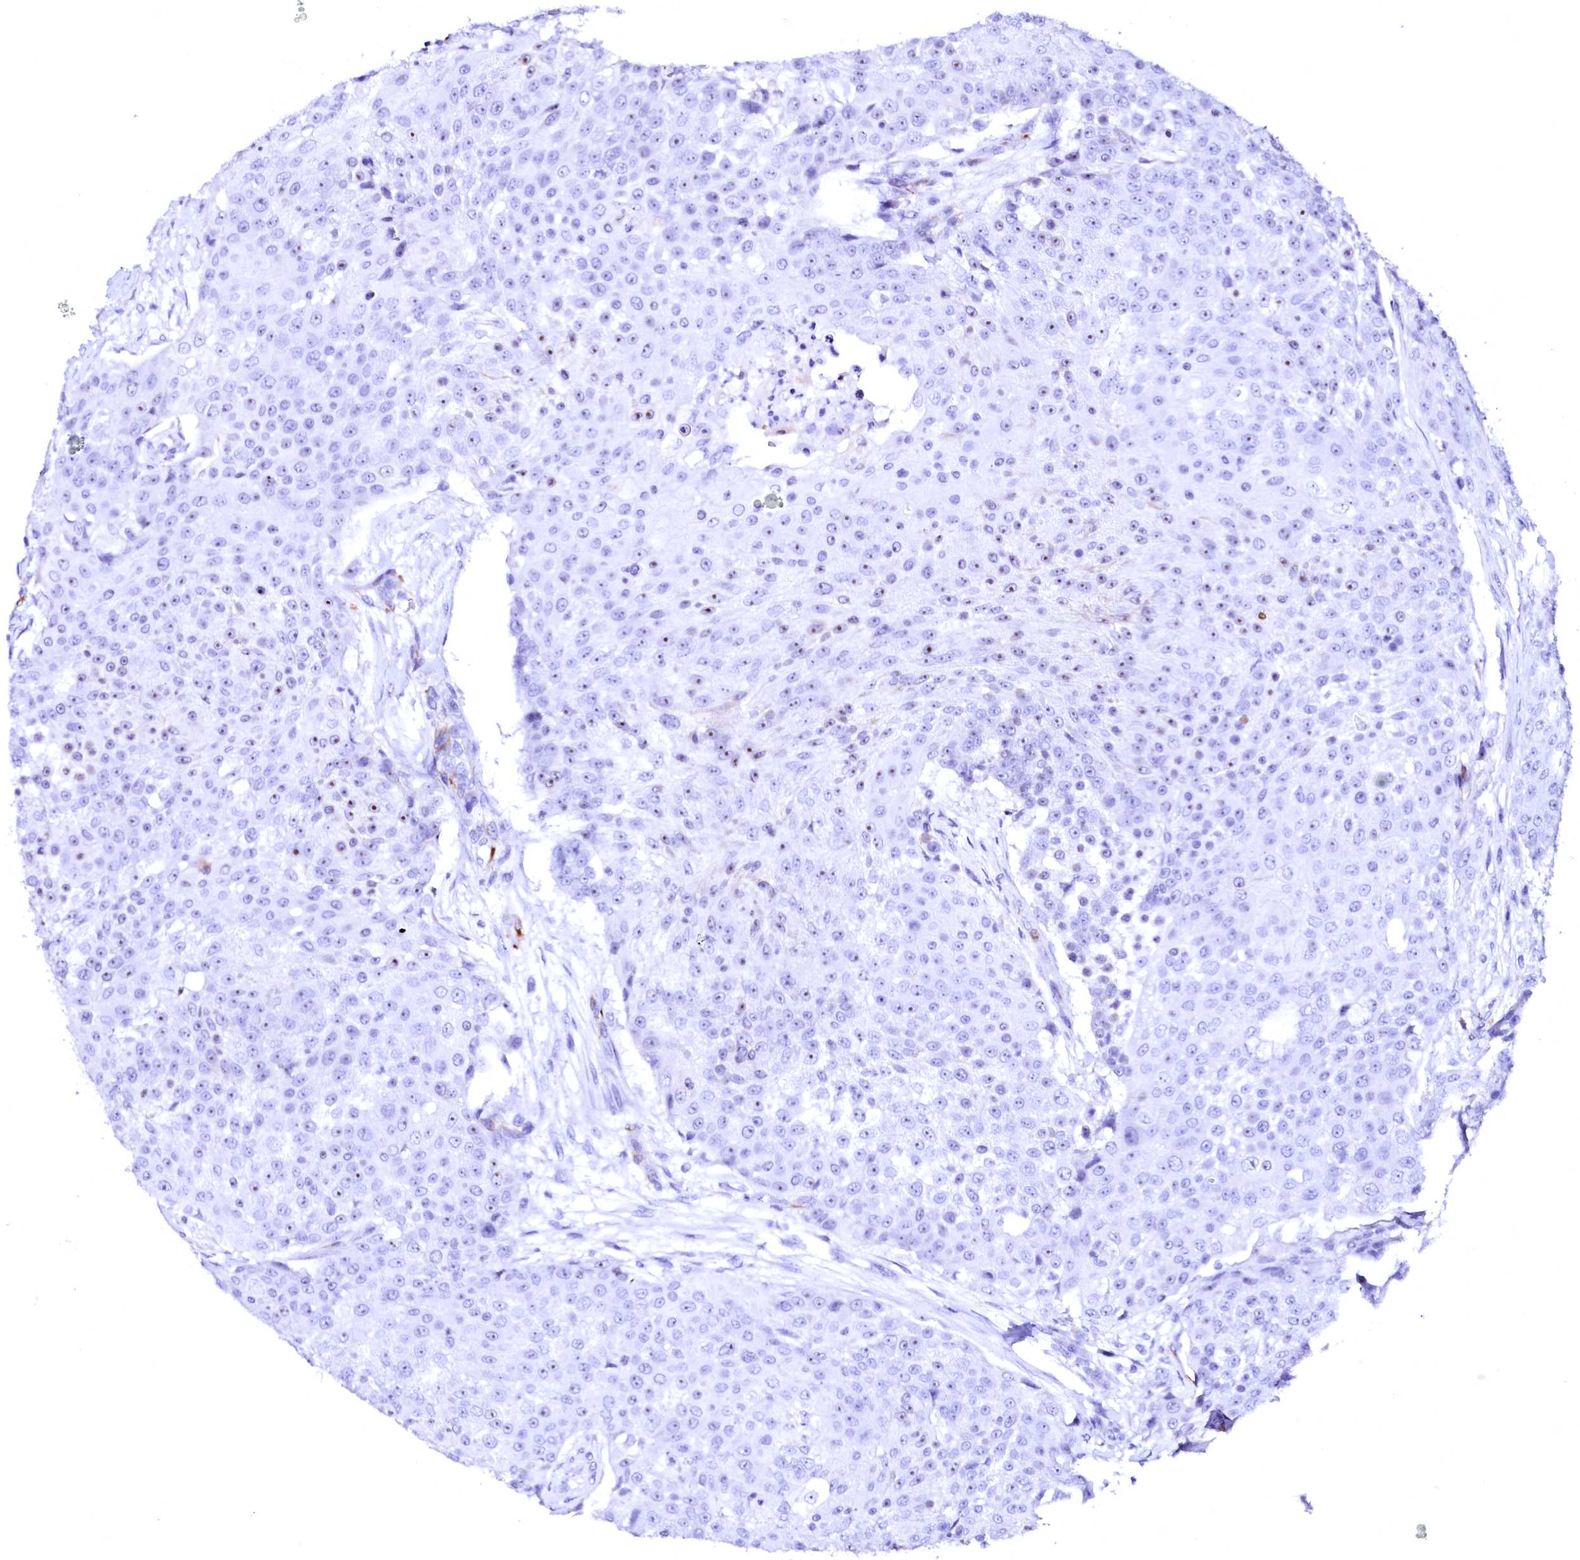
{"staining": {"intensity": "weak", "quantity": "25%-75%", "location": "nuclear"}, "tissue": "urothelial cancer", "cell_type": "Tumor cells", "image_type": "cancer", "snomed": [{"axis": "morphology", "description": "Urothelial carcinoma, High grade"}, {"axis": "topography", "description": "Urinary bladder"}], "caption": "IHC micrograph of neoplastic tissue: human high-grade urothelial carcinoma stained using immunohistochemistry displays low levels of weak protein expression localized specifically in the nuclear of tumor cells, appearing as a nuclear brown color.", "gene": "SFR1", "patient": {"sex": "female", "age": 63}}